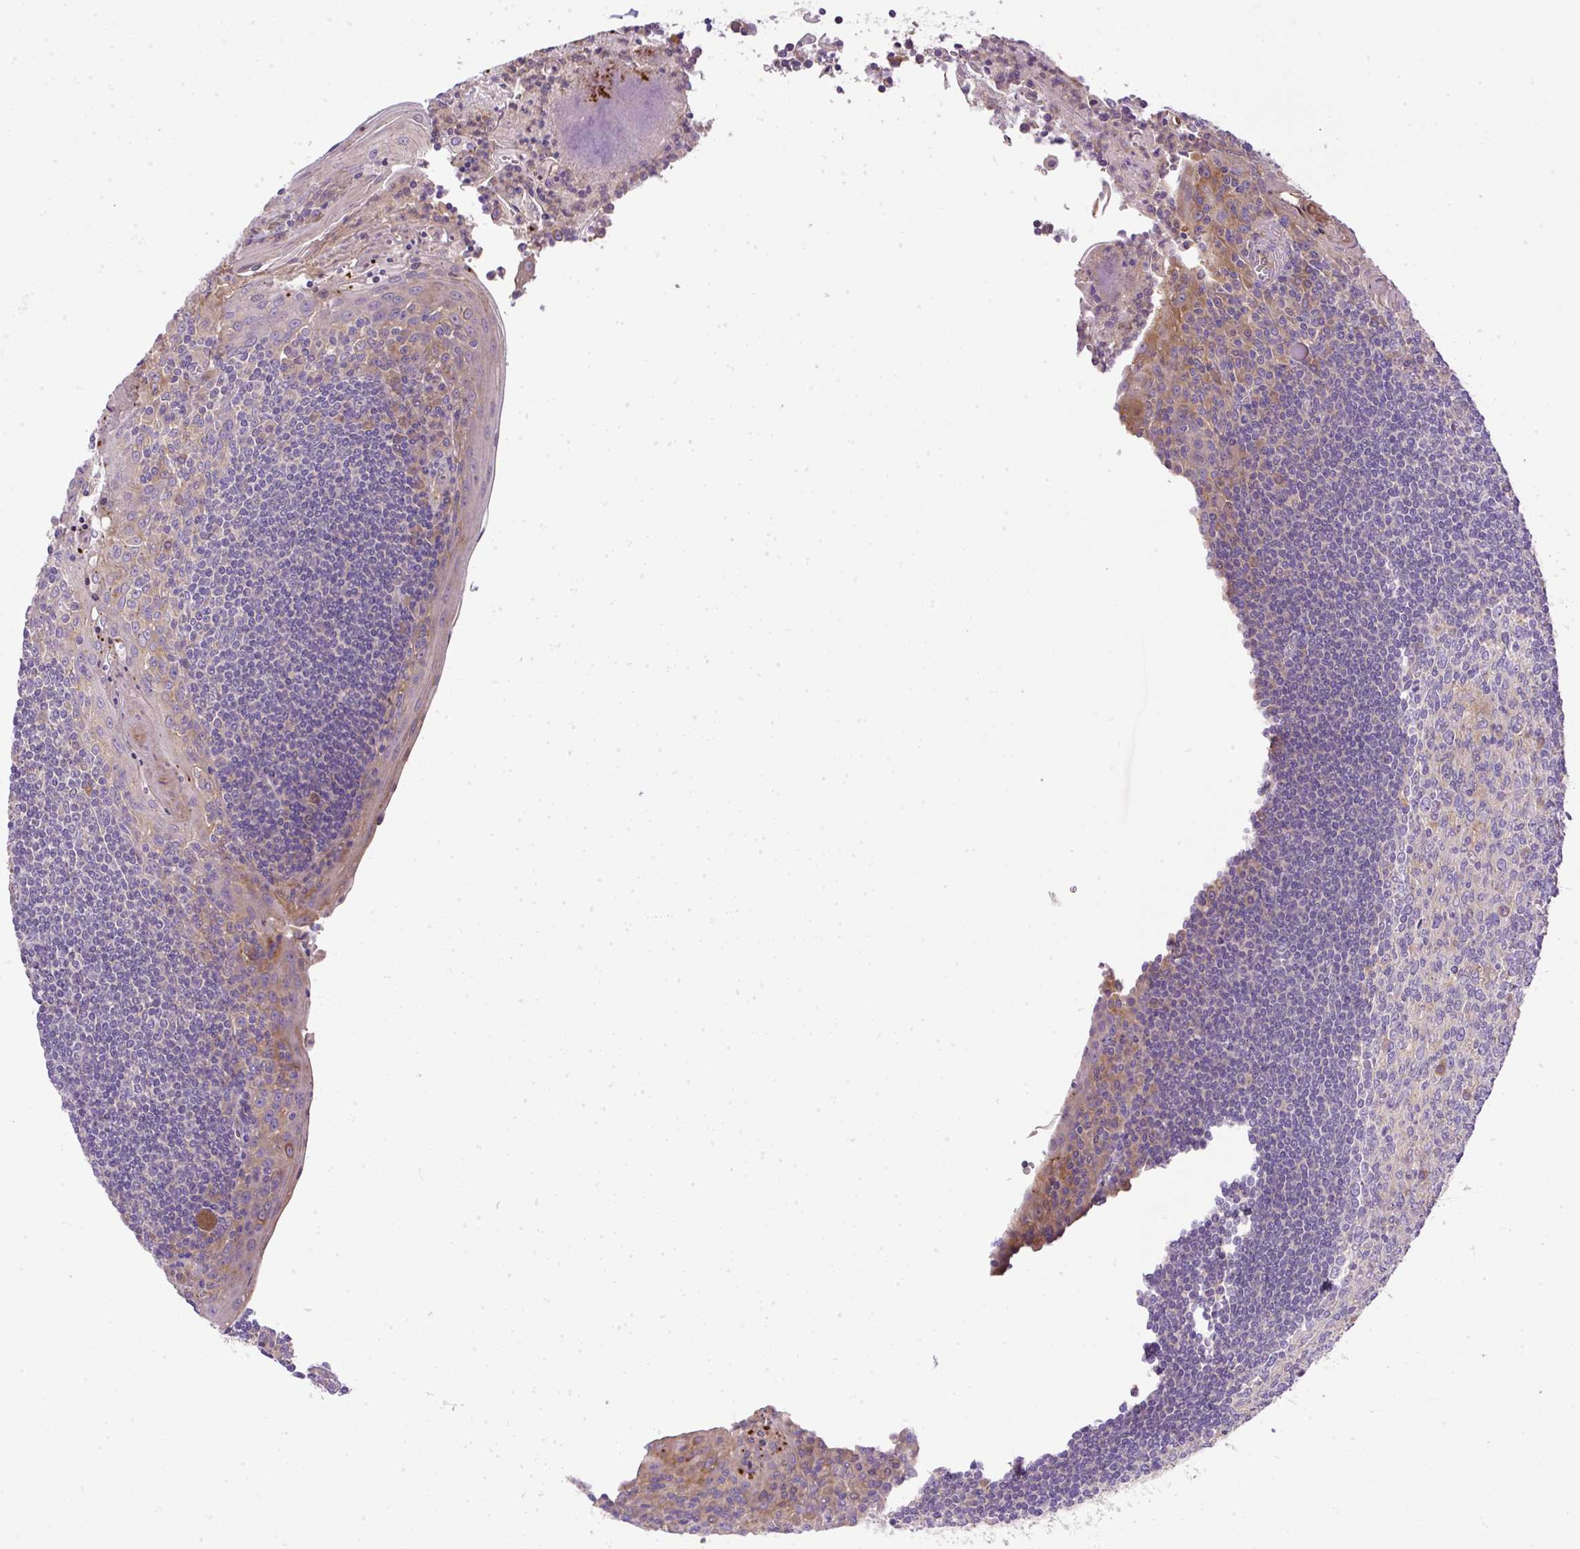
{"staining": {"intensity": "negative", "quantity": "none", "location": "none"}, "tissue": "tonsil", "cell_type": "Germinal center cells", "image_type": "normal", "snomed": [{"axis": "morphology", "description": "Normal tissue, NOS"}, {"axis": "topography", "description": "Tonsil"}], "caption": "Histopathology image shows no protein staining in germinal center cells of normal tonsil.", "gene": "DAPK1", "patient": {"sex": "male", "age": 27}}